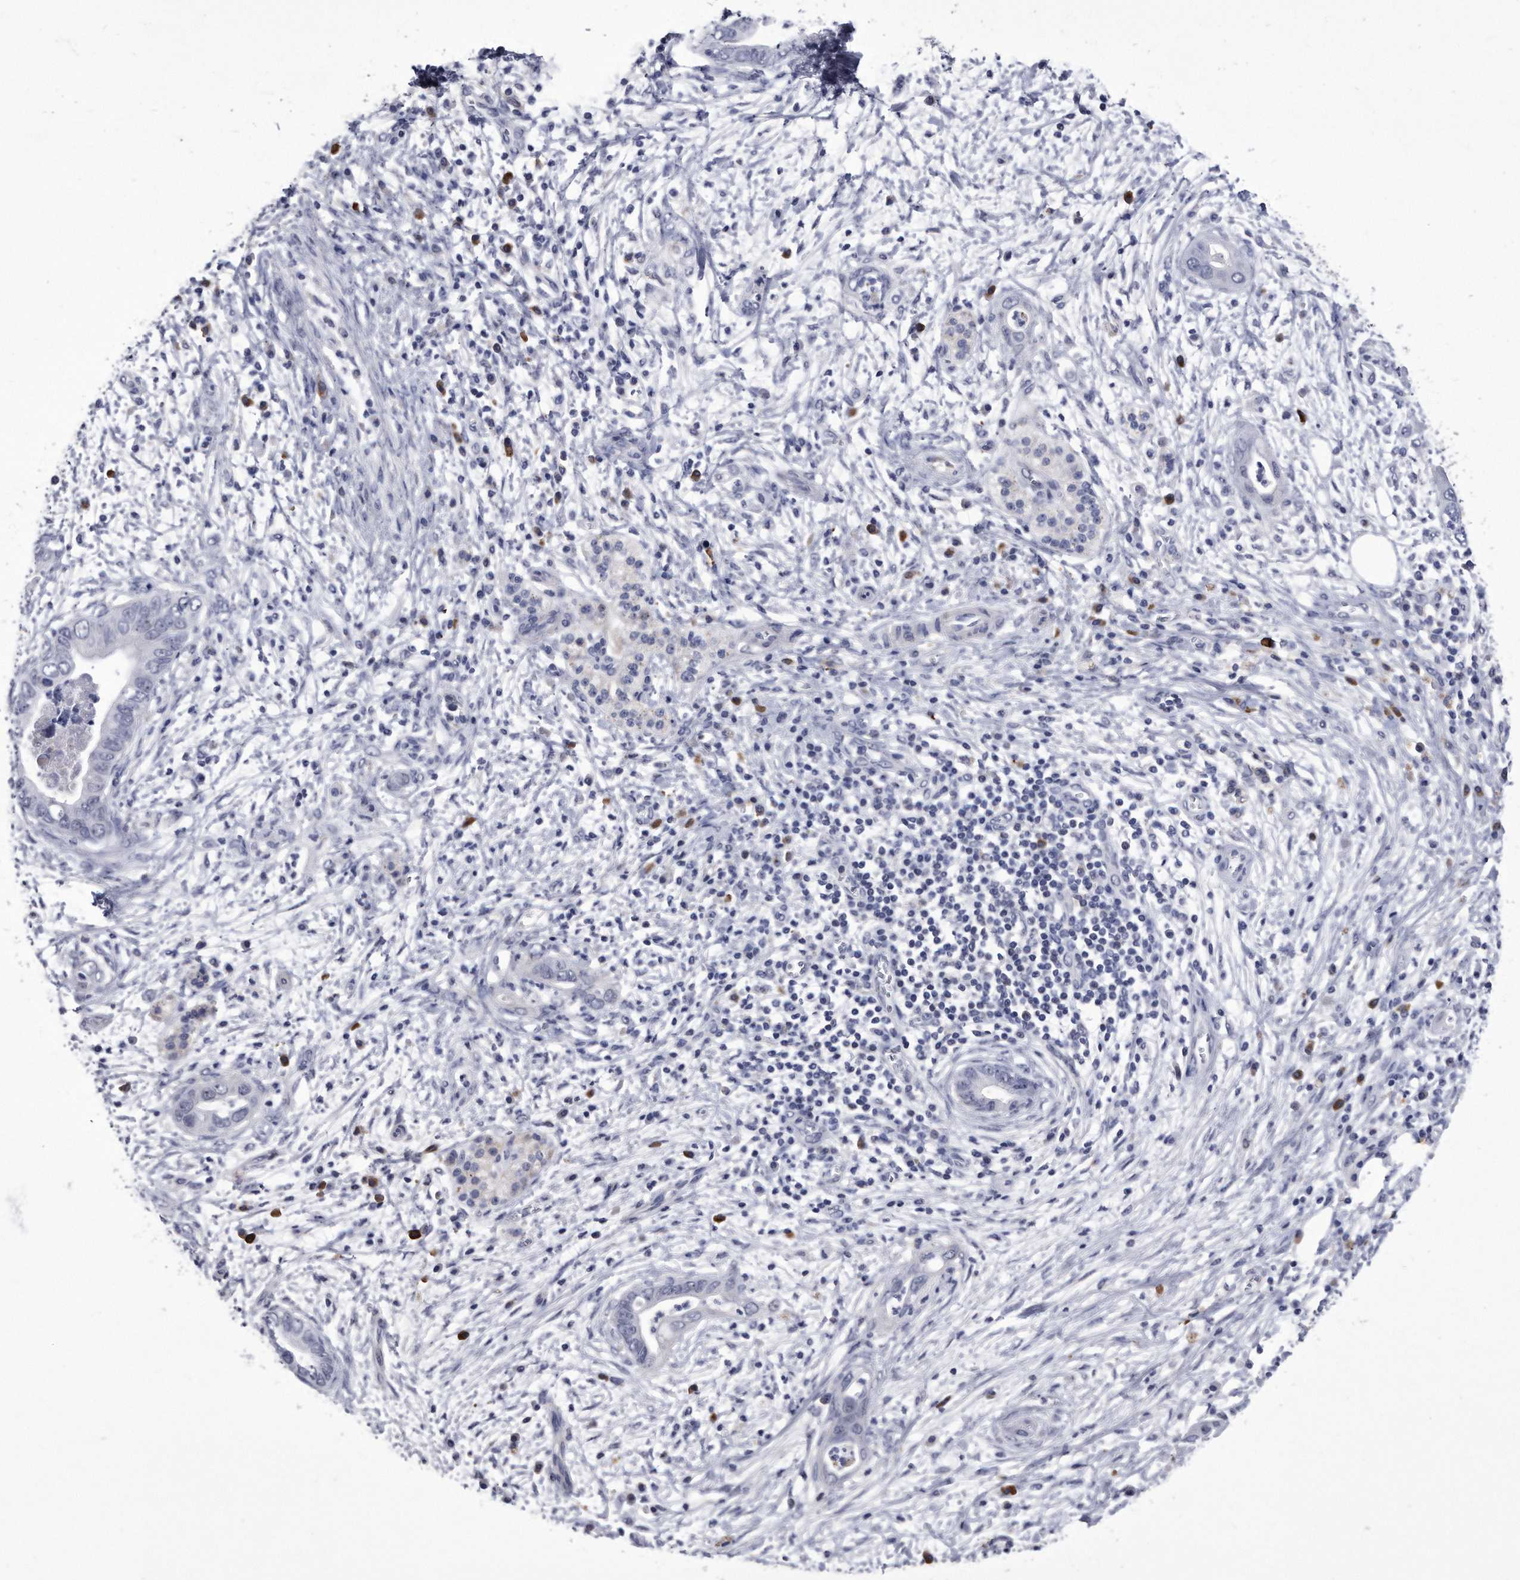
{"staining": {"intensity": "negative", "quantity": "none", "location": "none"}, "tissue": "pancreatic cancer", "cell_type": "Tumor cells", "image_type": "cancer", "snomed": [{"axis": "morphology", "description": "Adenocarcinoma, NOS"}, {"axis": "topography", "description": "Pancreas"}], "caption": "There is no significant positivity in tumor cells of pancreatic cancer (adenocarcinoma).", "gene": "KCTD8", "patient": {"sex": "male", "age": 75}}